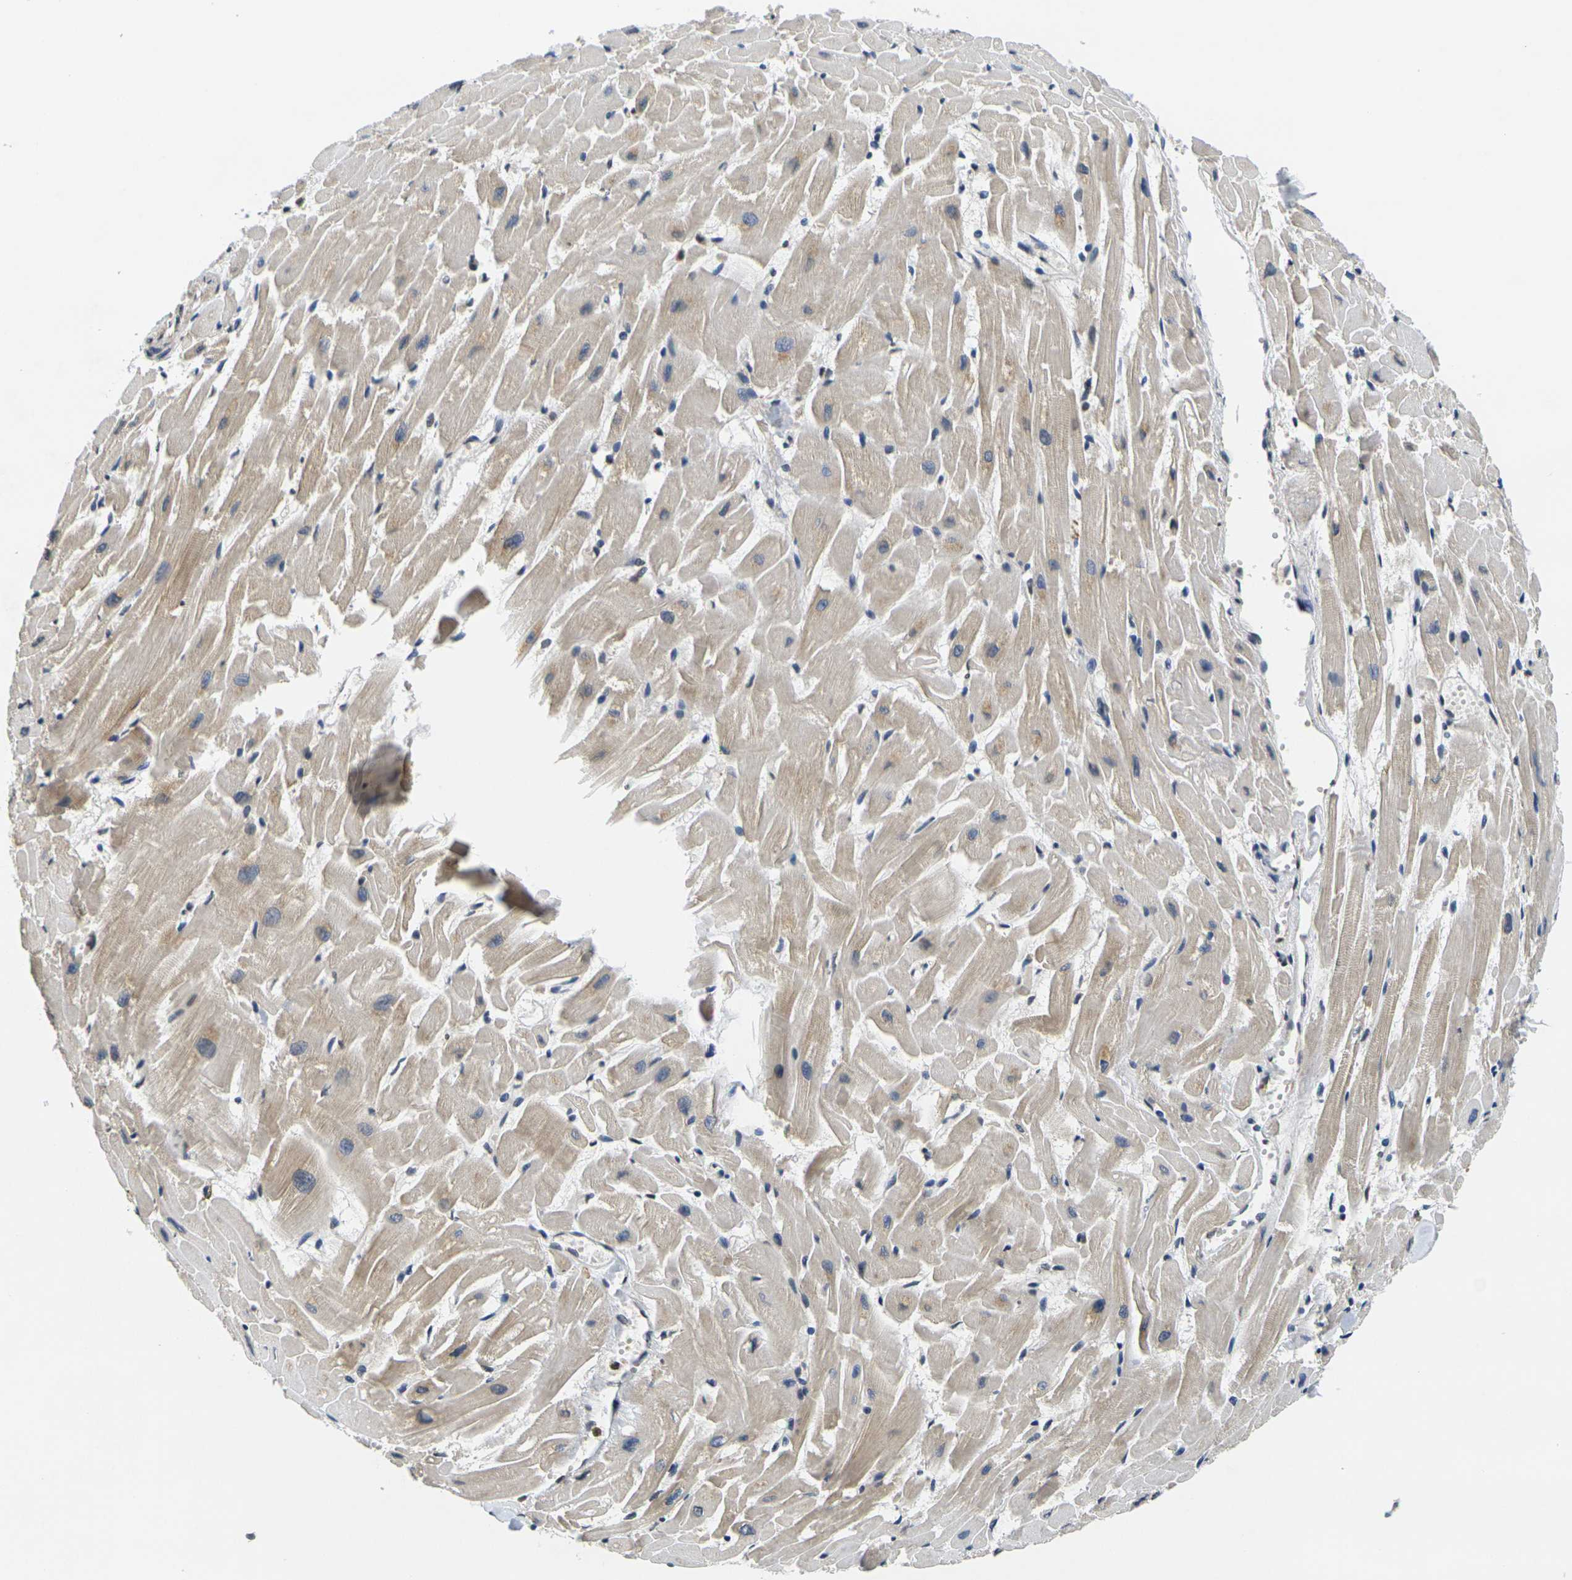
{"staining": {"intensity": "weak", "quantity": "25%-75%", "location": "cytoplasmic/membranous"}, "tissue": "heart muscle", "cell_type": "Cardiomyocytes", "image_type": "normal", "snomed": [{"axis": "morphology", "description": "Normal tissue, NOS"}, {"axis": "topography", "description": "Heart"}], "caption": "Human heart muscle stained for a protein (brown) shows weak cytoplasmic/membranous positive positivity in about 25%-75% of cardiomyocytes.", "gene": "C1QC", "patient": {"sex": "female", "age": 19}}